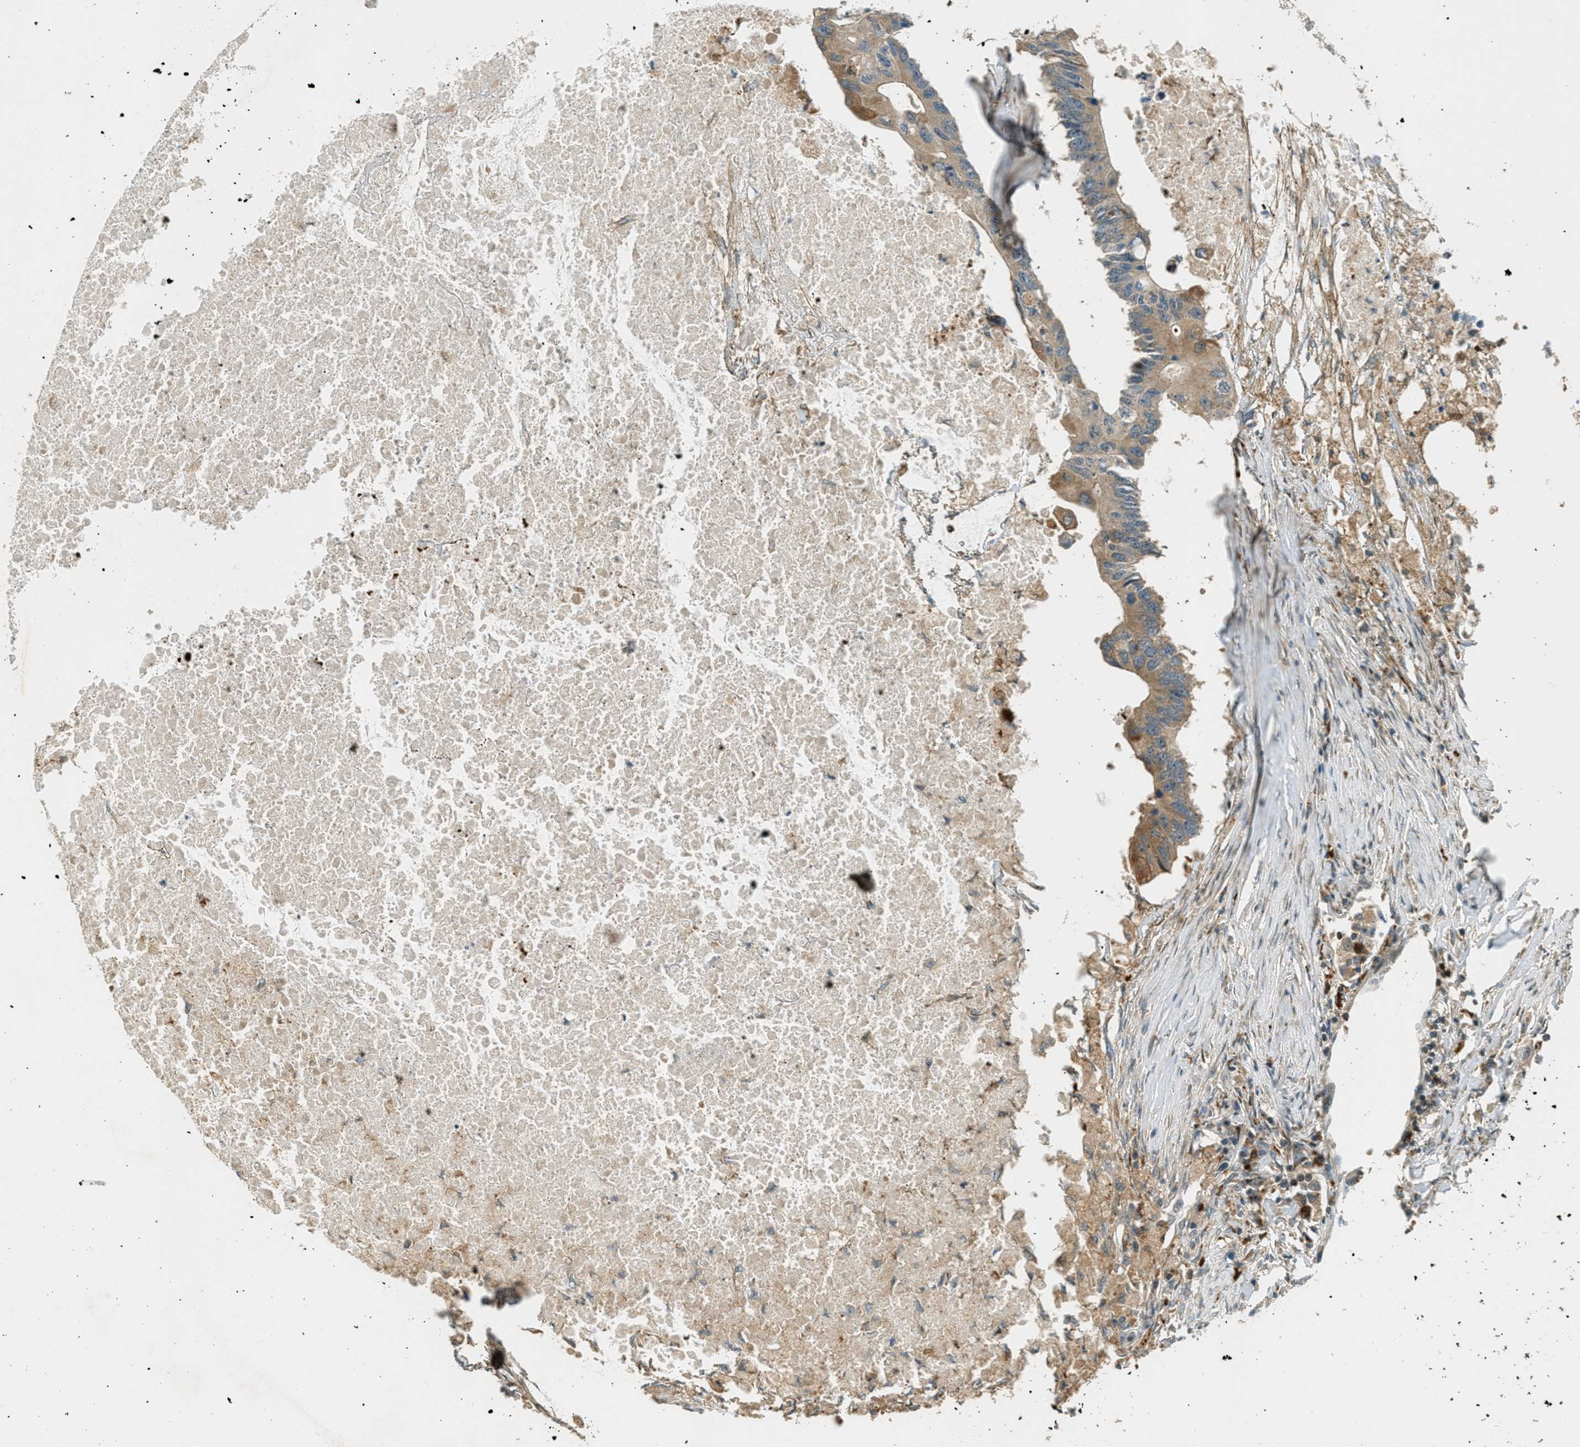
{"staining": {"intensity": "moderate", "quantity": ">75%", "location": "cytoplasmic/membranous"}, "tissue": "colorectal cancer", "cell_type": "Tumor cells", "image_type": "cancer", "snomed": [{"axis": "morphology", "description": "Adenocarcinoma, NOS"}, {"axis": "topography", "description": "Colon"}], "caption": "Immunohistochemistry (DAB) staining of human colorectal cancer (adenocarcinoma) demonstrates moderate cytoplasmic/membranous protein positivity in about >75% of tumor cells.", "gene": "PTPN23", "patient": {"sex": "male", "age": 71}}